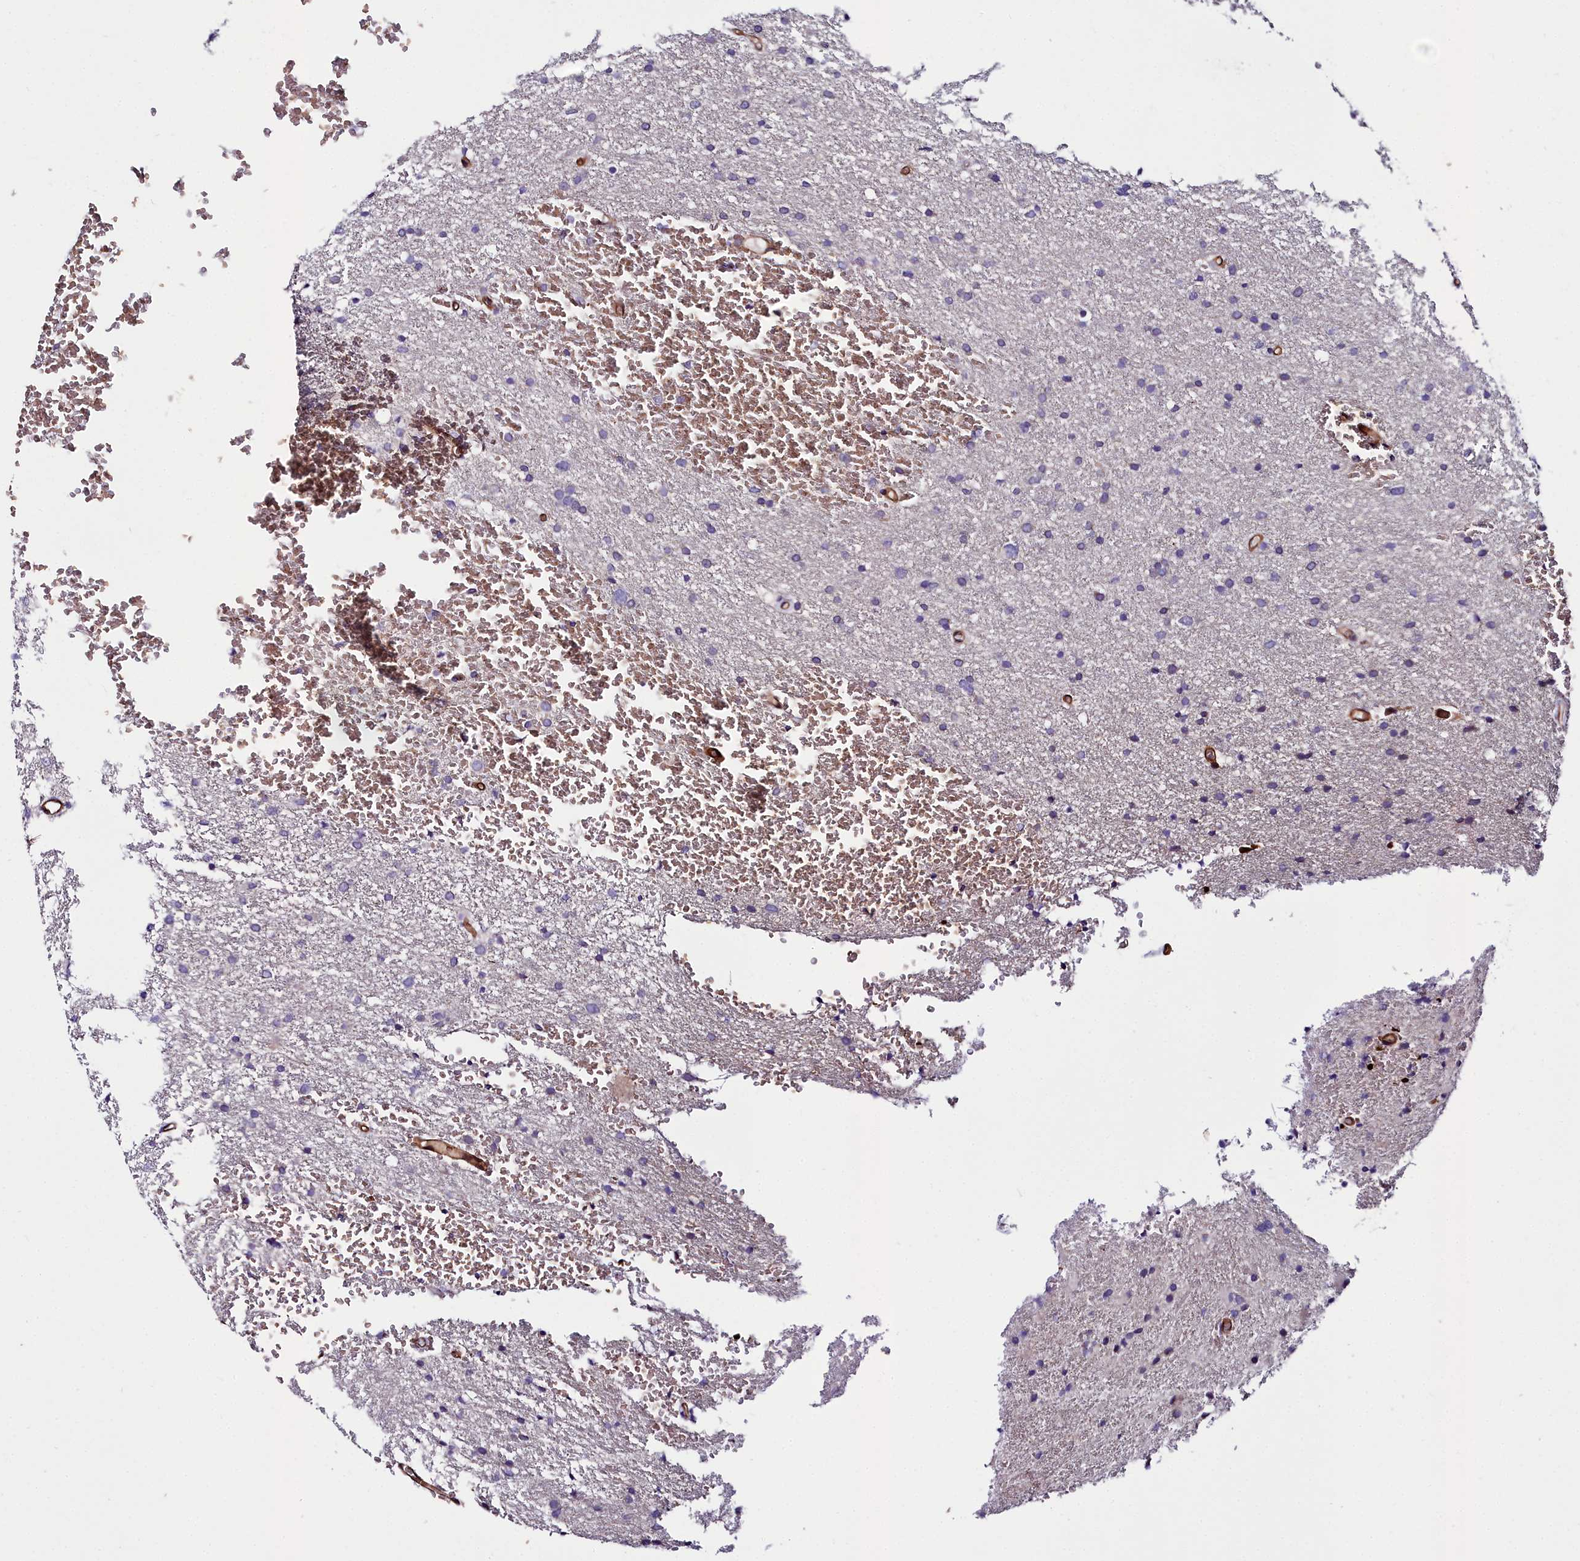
{"staining": {"intensity": "negative", "quantity": "none", "location": "none"}, "tissue": "glioma", "cell_type": "Tumor cells", "image_type": "cancer", "snomed": [{"axis": "morphology", "description": "Glioma, malignant, High grade"}, {"axis": "topography", "description": "Cerebral cortex"}], "caption": "The IHC image has no significant staining in tumor cells of malignant glioma (high-grade) tissue.", "gene": "CYP4F11", "patient": {"sex": "female", "age": 36}}